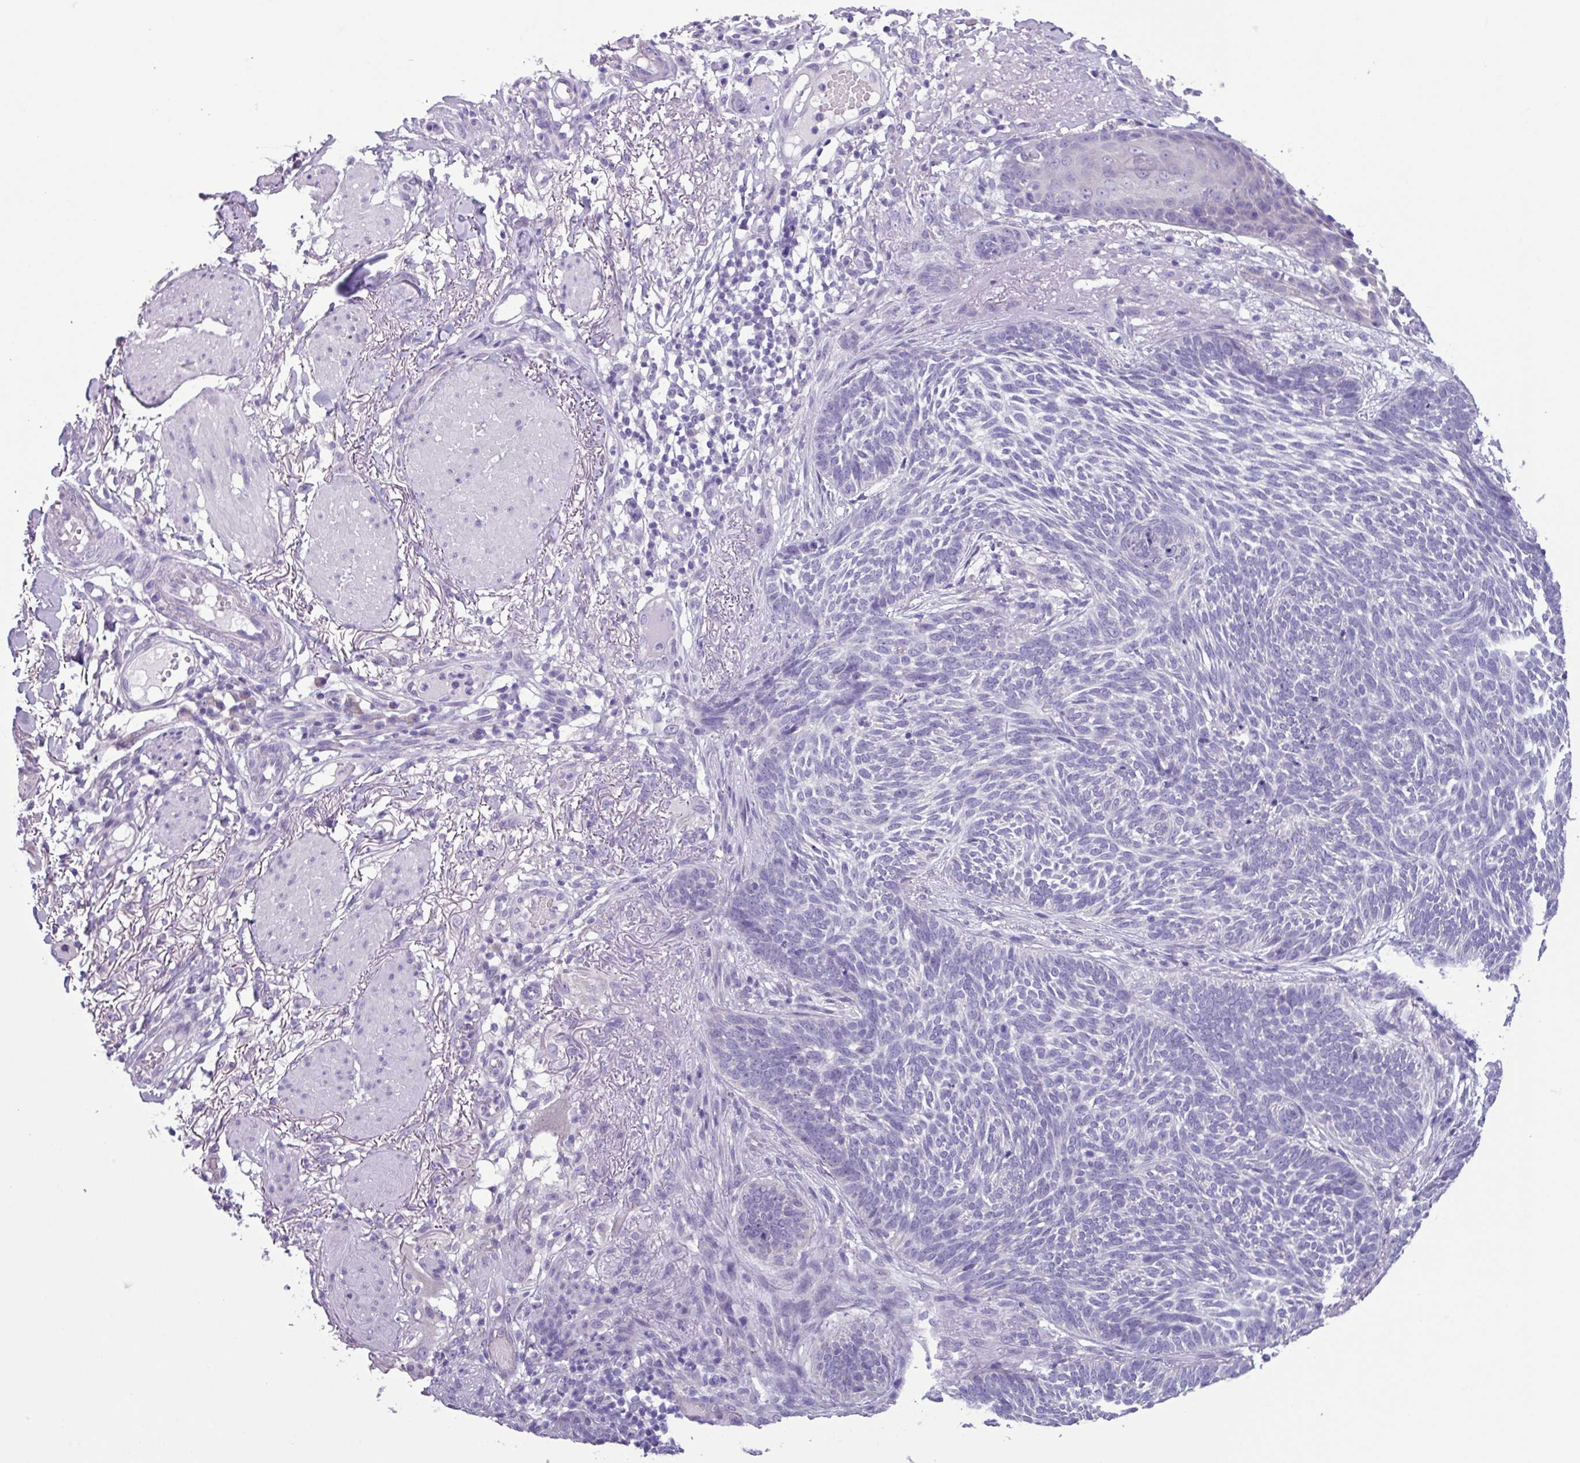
{"staining": {"intensity": "negative", "quantity": "none", "location": "none"}, "tissue": "skin cancer", "cell_type": "Tumor cells", "image_type": "cancer", "snomed": [{"axis": "morphology", "description": "Normal tissue, NOS"}, {"axis": "morphology", "description": "Basal cell carcinoma"}, {"axis": "topography", "description": "Skin"}], "caption": "Skin cancer was stained to show a protein in brown. There is no significant positivity in tumor cells. (DAB (3,3'-diaminobenzidine) immunohistochemistry (IHC), high magnification).", "gene": "C20orf27", "patient": {"sex": "male", "age": 64}}